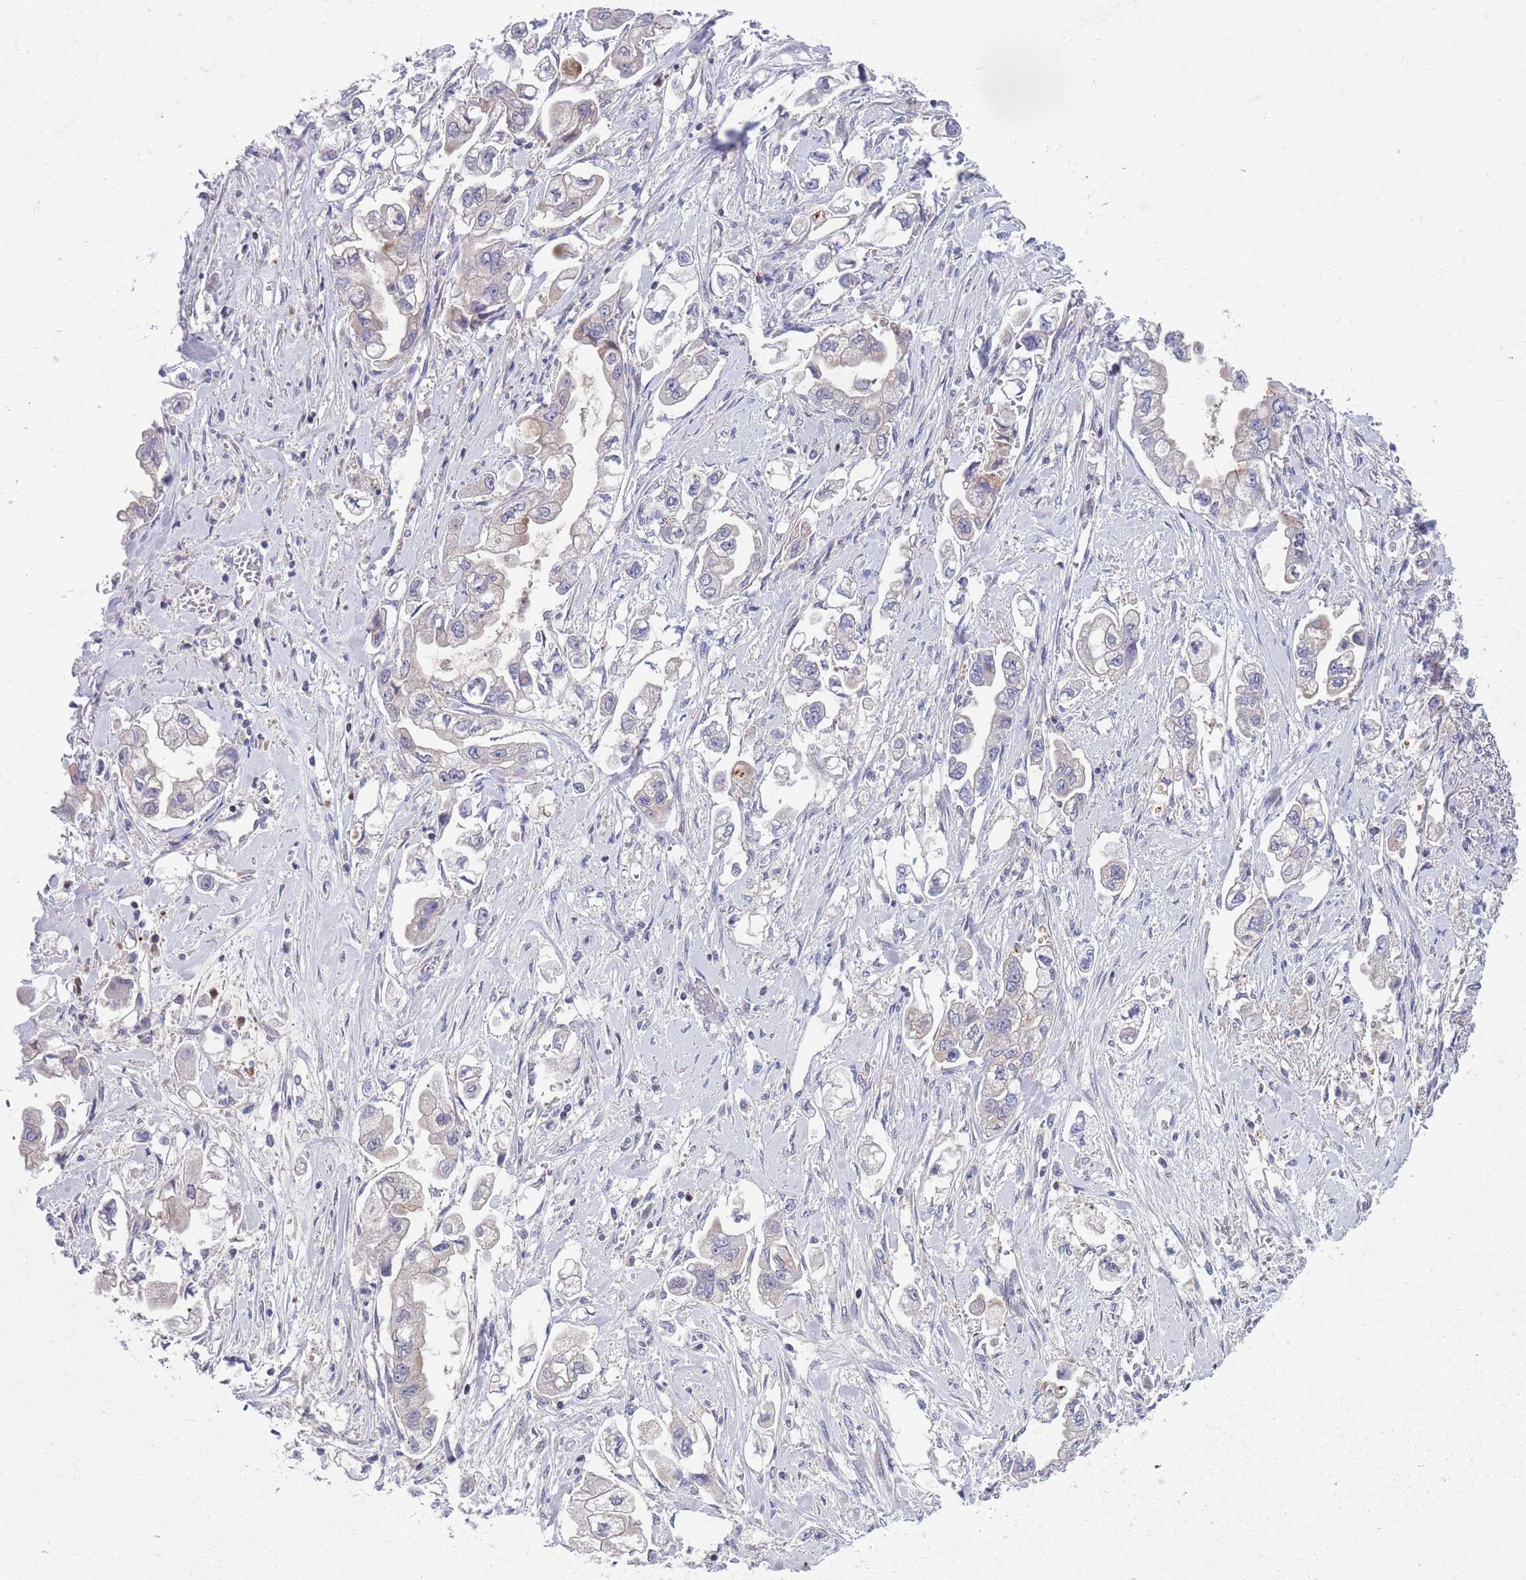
{"staining": {"intensity": "negative", "quantity": "none", "location": "none"}, "tissue": "stomach cancer", "cell_type": "Tumor cells", "image_type": "cancer", "snomed": [{"axis": "morphology", "description": "Adenocarcinoma, NOS"}, {"axis": "topography", "description": "Stomach"}], "caption": "The histopathology image displays no significant staining in tumor cells of stomach cancer (adenocarcinoma).", "gene": "KLHL29", "patient": {"sex": "male", "age": 62}}